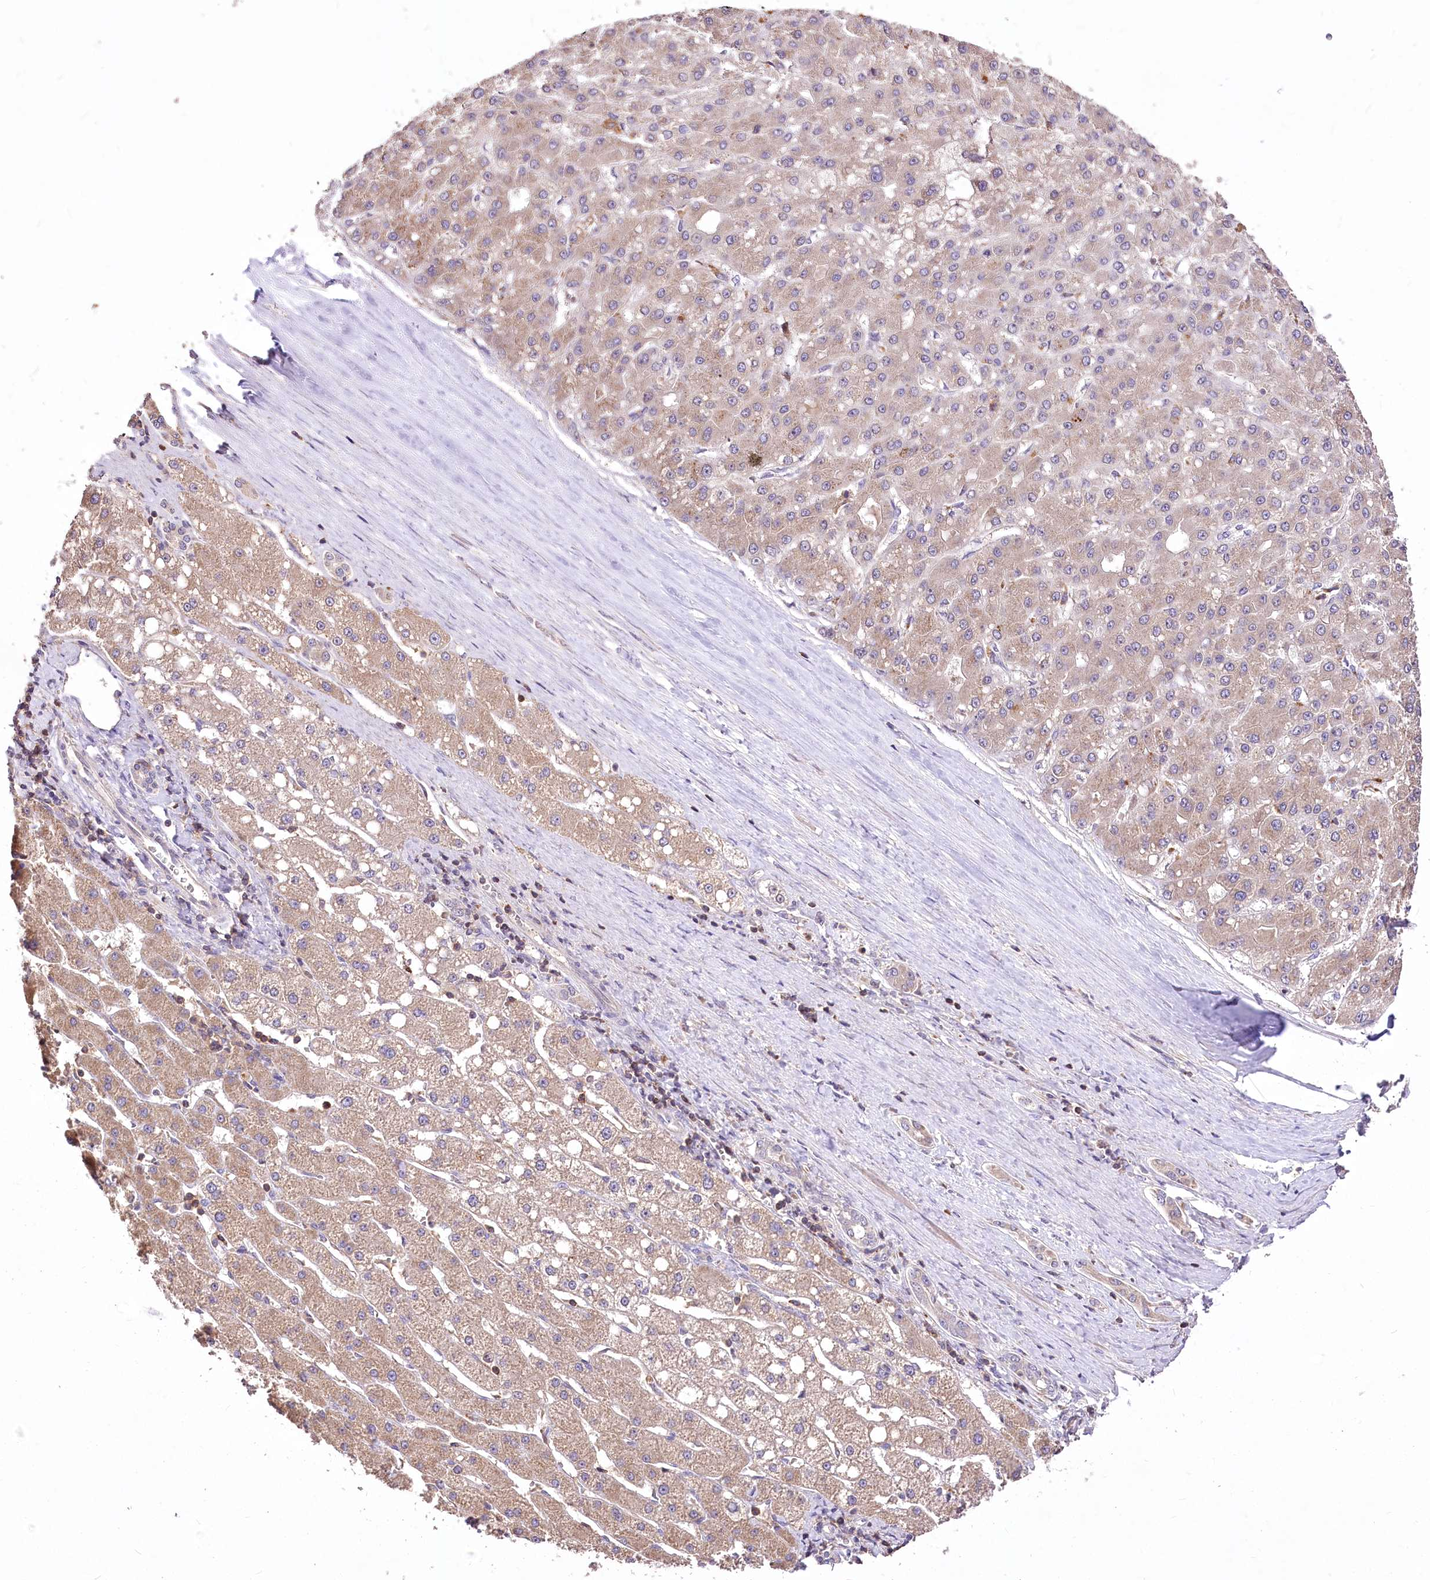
{"staining": {"intensity": "weak", "quantity": "25%-75%", "location": "cytoplasmic/membranous"}, "tissue": "liver cancer", "cell_type": "Tumor cells", "image_type": "cancer", "snomed": [{"axis": "morphology", "description": "Carcinoma, Hepatocellular, NOS"}, {"axis": "topography", "description": "Liver"}], "caption": "Human liver cancer stained with a protein marker reveals weak staining in tumor cells.", "gene": "SERGEF", "patient": {"sex": "male", "age": 67}}